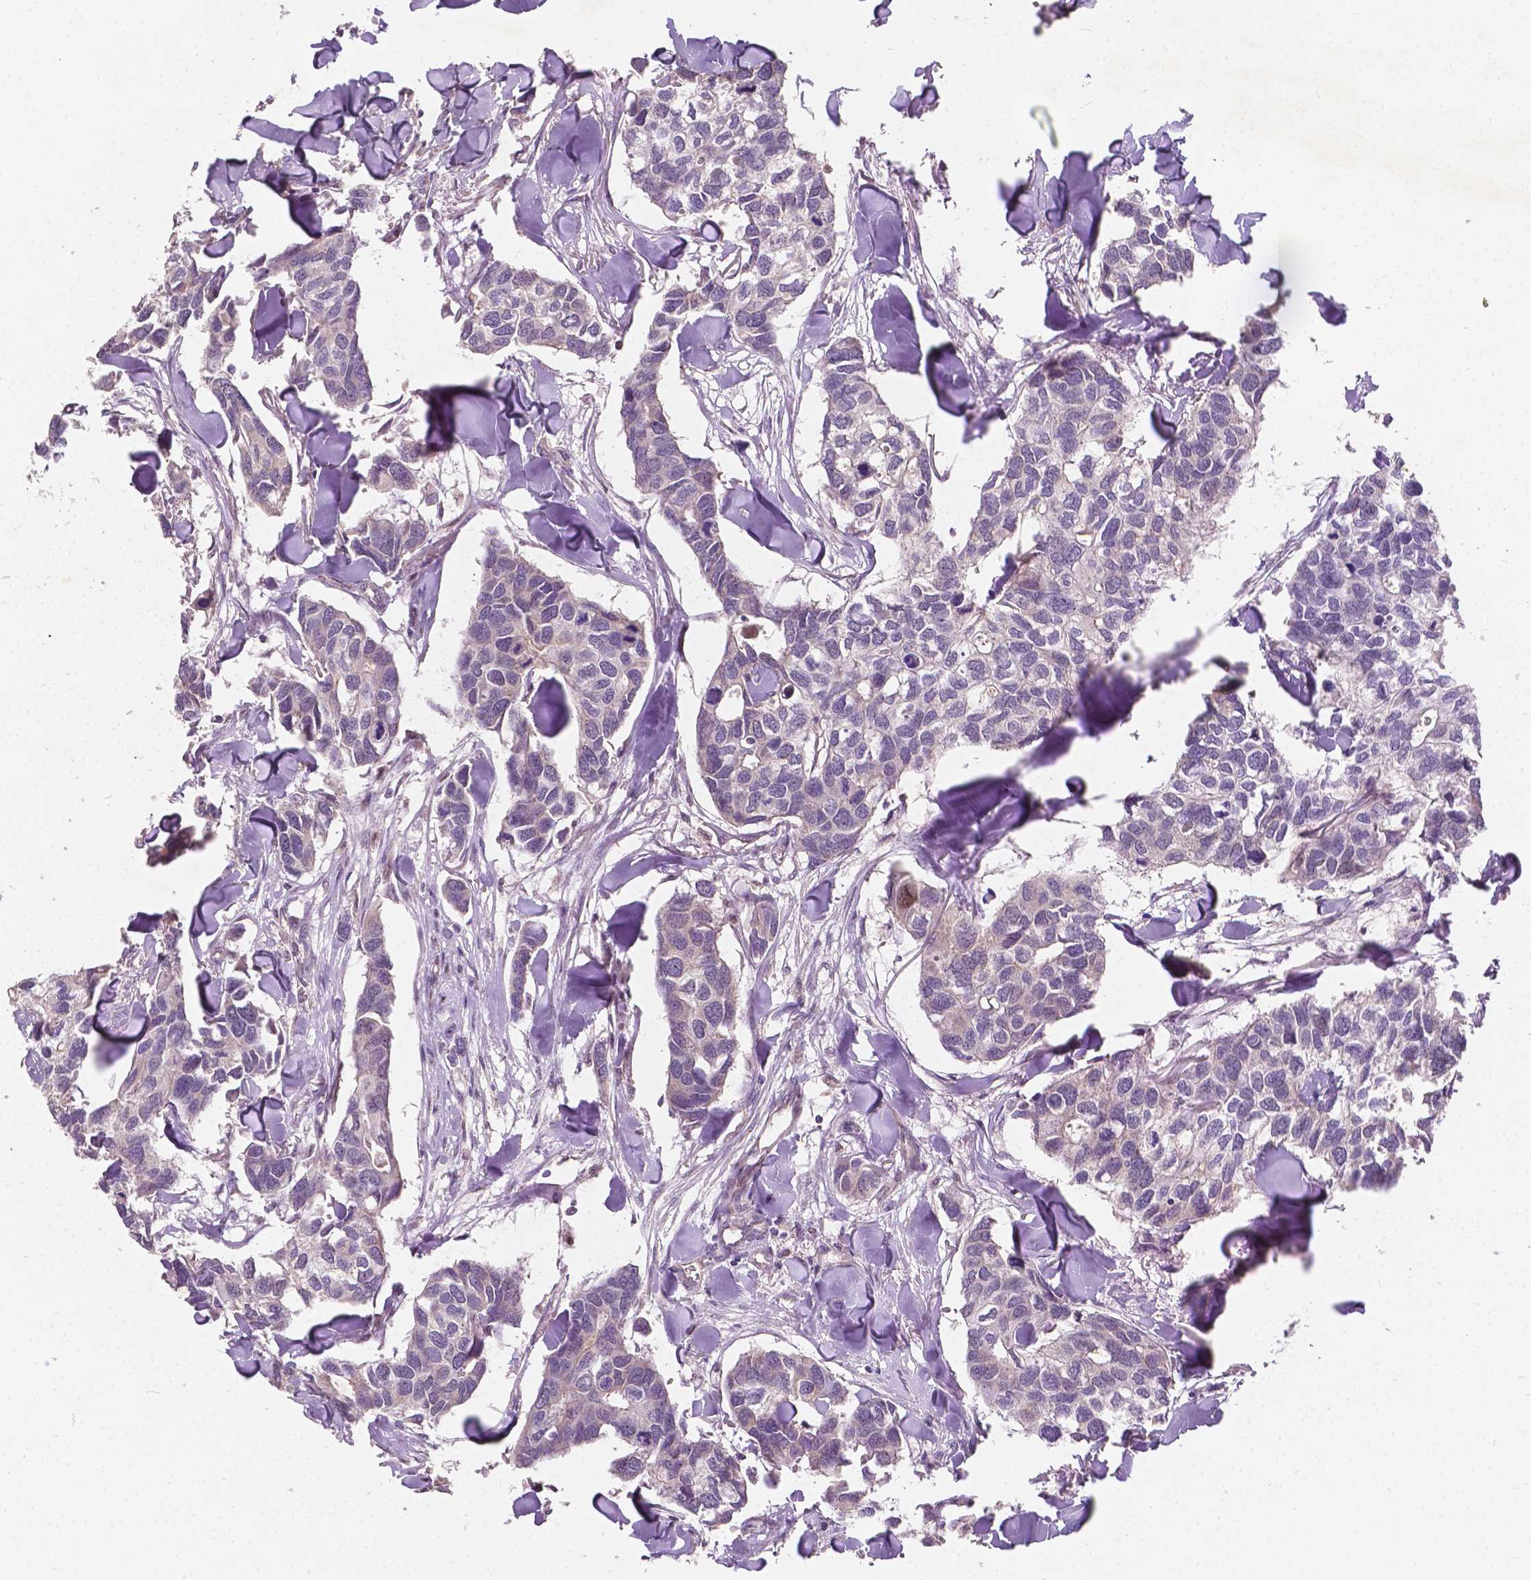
{"staining": {"intensity": "negative", "quantity": "none", "location": "none"}, "tissue": "breast cancer", "cell_type": "Tumor cells", "image_type": "cancer", "snomed": [{"axis": "morphology", "description": "Duct carcinoma"}, {"axis": "topography", "description": "Breast"}], "caption": "A high-resolution histopathology image shows immunohistochemistry staining of breast cancer (invasive ductal carcinoma), which demonstrates no significant staining in tumor cells. The staining is performed using DAB (3,3'-diaminobenzidine) brown chromogen with nuclei counter-stained in using hematoxylin.", "gene": "DUSP16", "patient": {"sex": "female", "age": 83}}